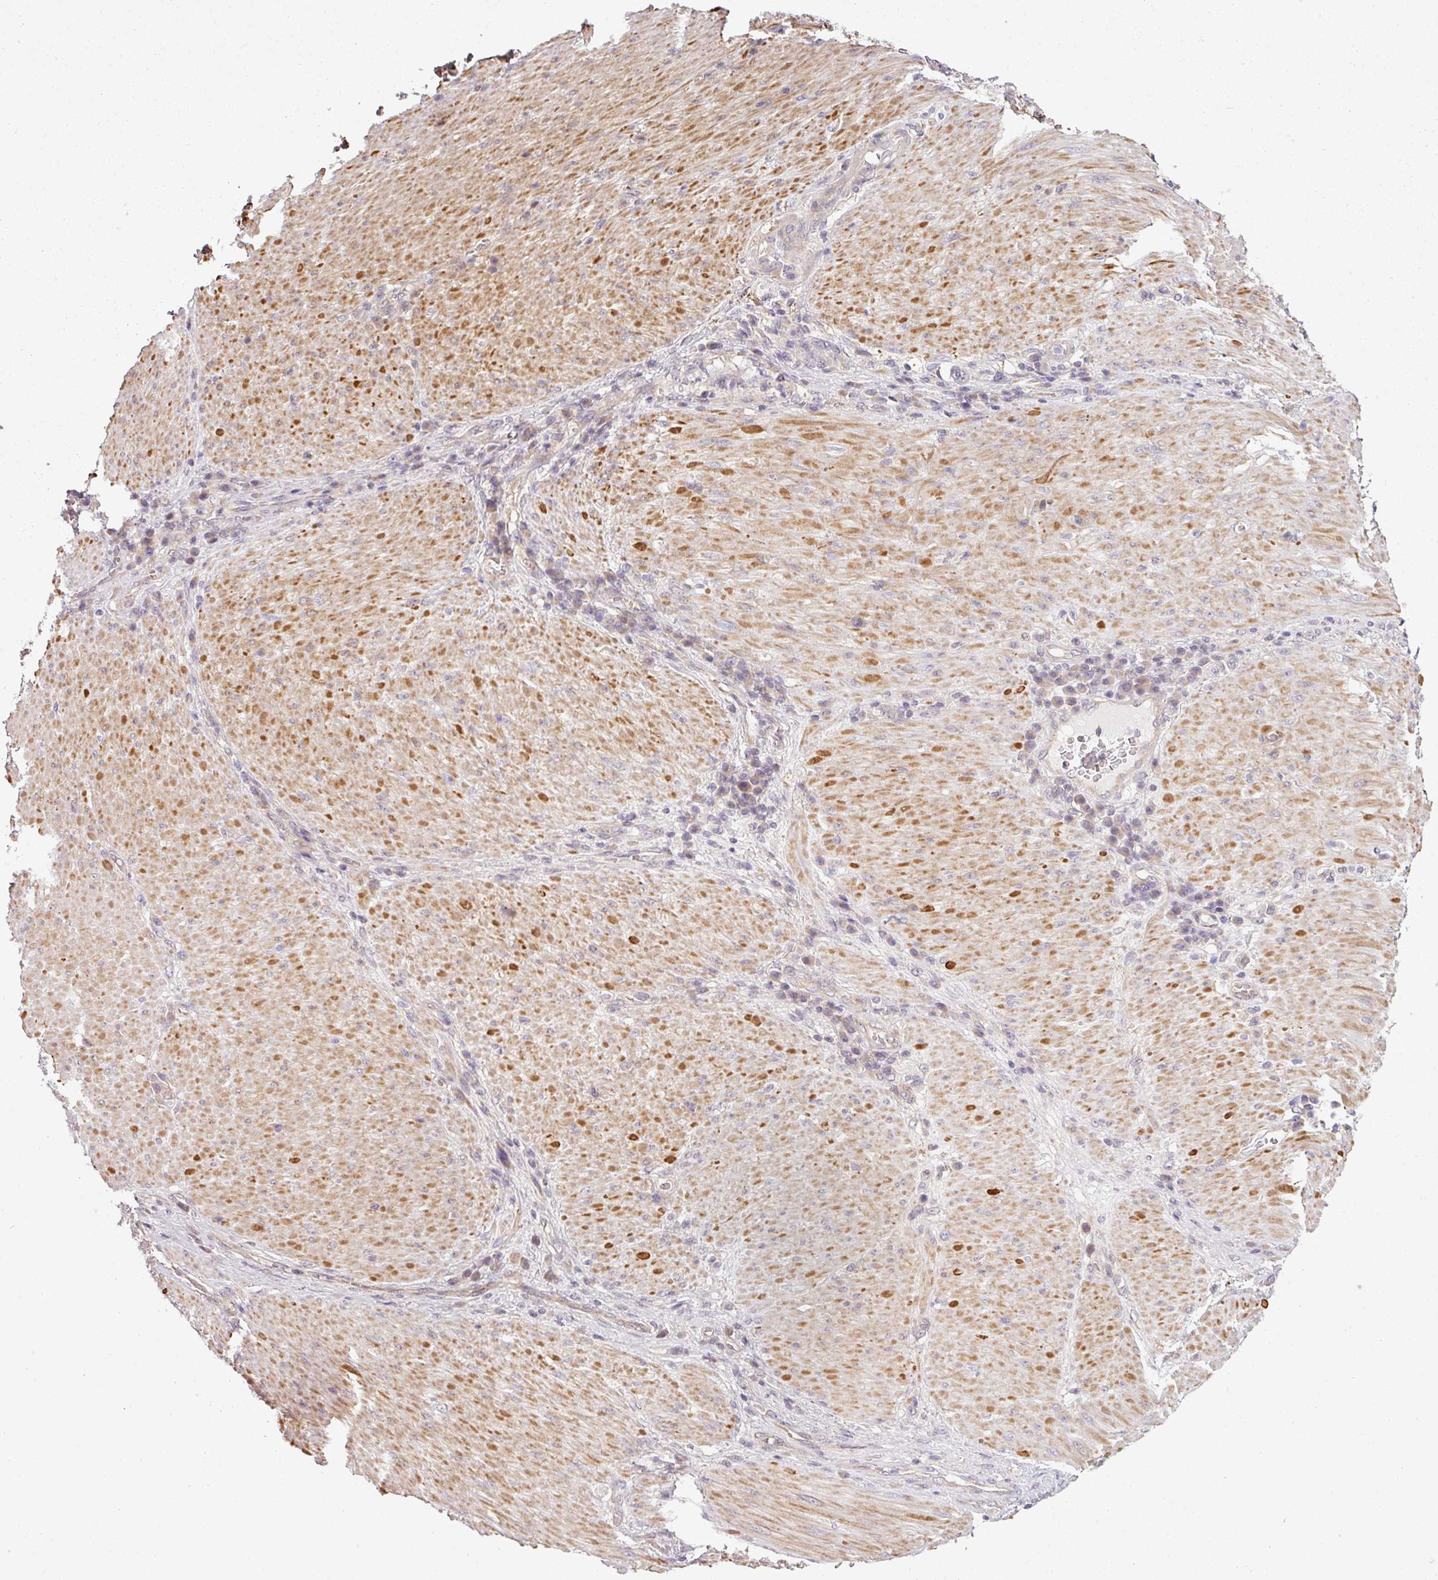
{"staining": {"intensity": "weak", "quantity": "<25%", "location": "cytoplasmic/membranous"}, "tissue": "stomach cancer", "cell_type": "Tumor cells", "image_type": "cancer", "snomed": [{"axis": "morphology", "description": "Normal tissue, NOS"}, {"axis": "morphology", "description": "Adenocarcinoma, NOS"}, {"axis": "topography", "description": "Stomach, upper"}, {"axis": "topography", "description": "Stomach"}], "caption": "A histopathology image of human adenocarcinoma (stomach) is negative for staining in tumor cells.", "gene": "DERPC", "patient": {"sex": "male", "age": 59}}